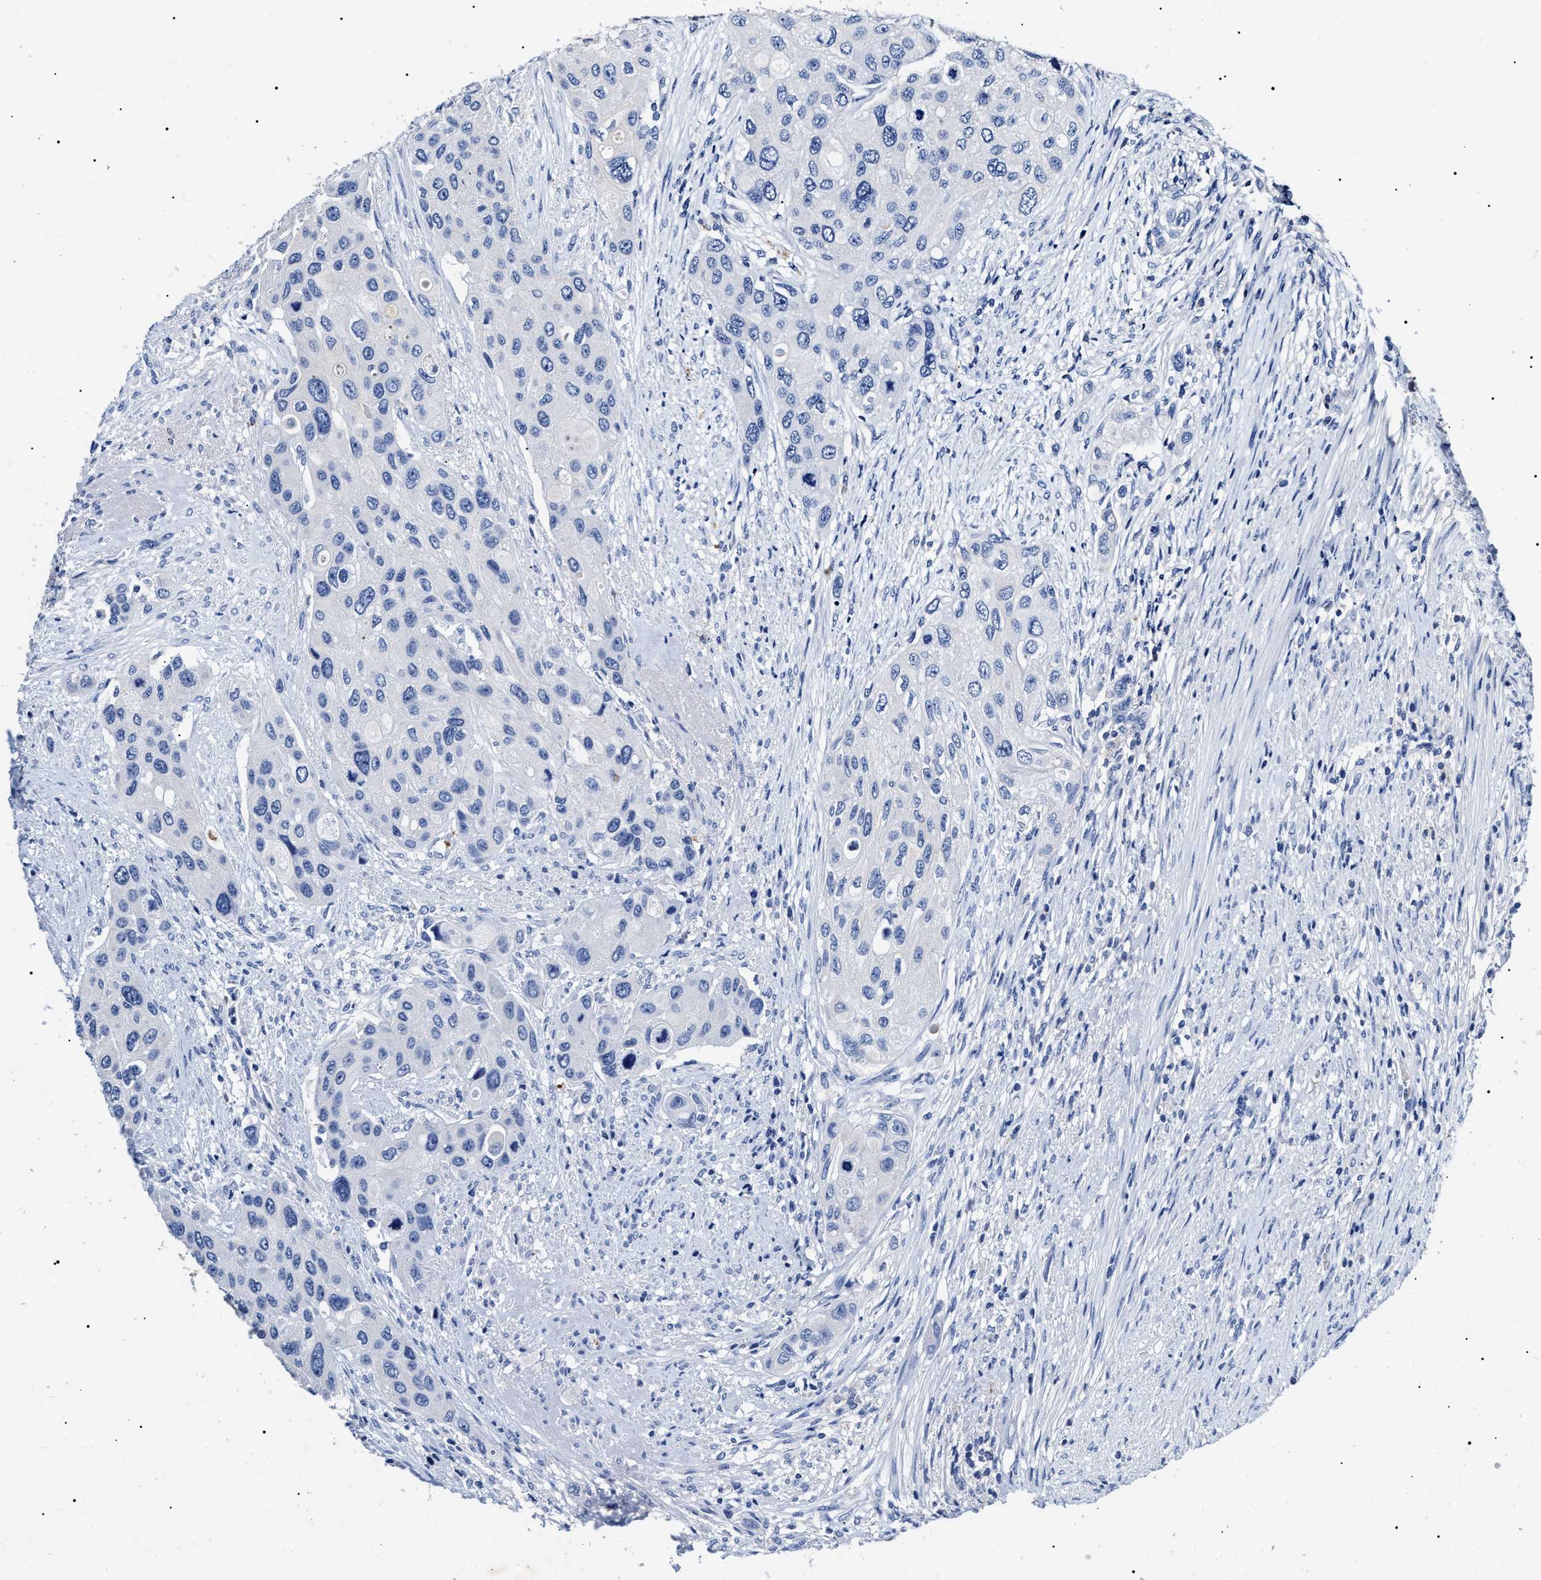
{"staining": {"intensity": "negative", "quantity": "none", "location": "none"}, "tissue": "urothelial cancer", "cell_type": "Tumor cells", "image_type": "cancer", "snomed": [{"axis": "morphology", "description": "Urothelial carcinoma, High grade"}, {"axis": "topography", "description": "Urinary bladder"}], "caption": "Immunohistochemistry of human high-grade urothelial carcinoma reveals no staining in tumor cells. (DAB IHC with hematoxylin counter stain).", "gene": "LRRC8E", "patient": {"sex": "female", "age": 56}}